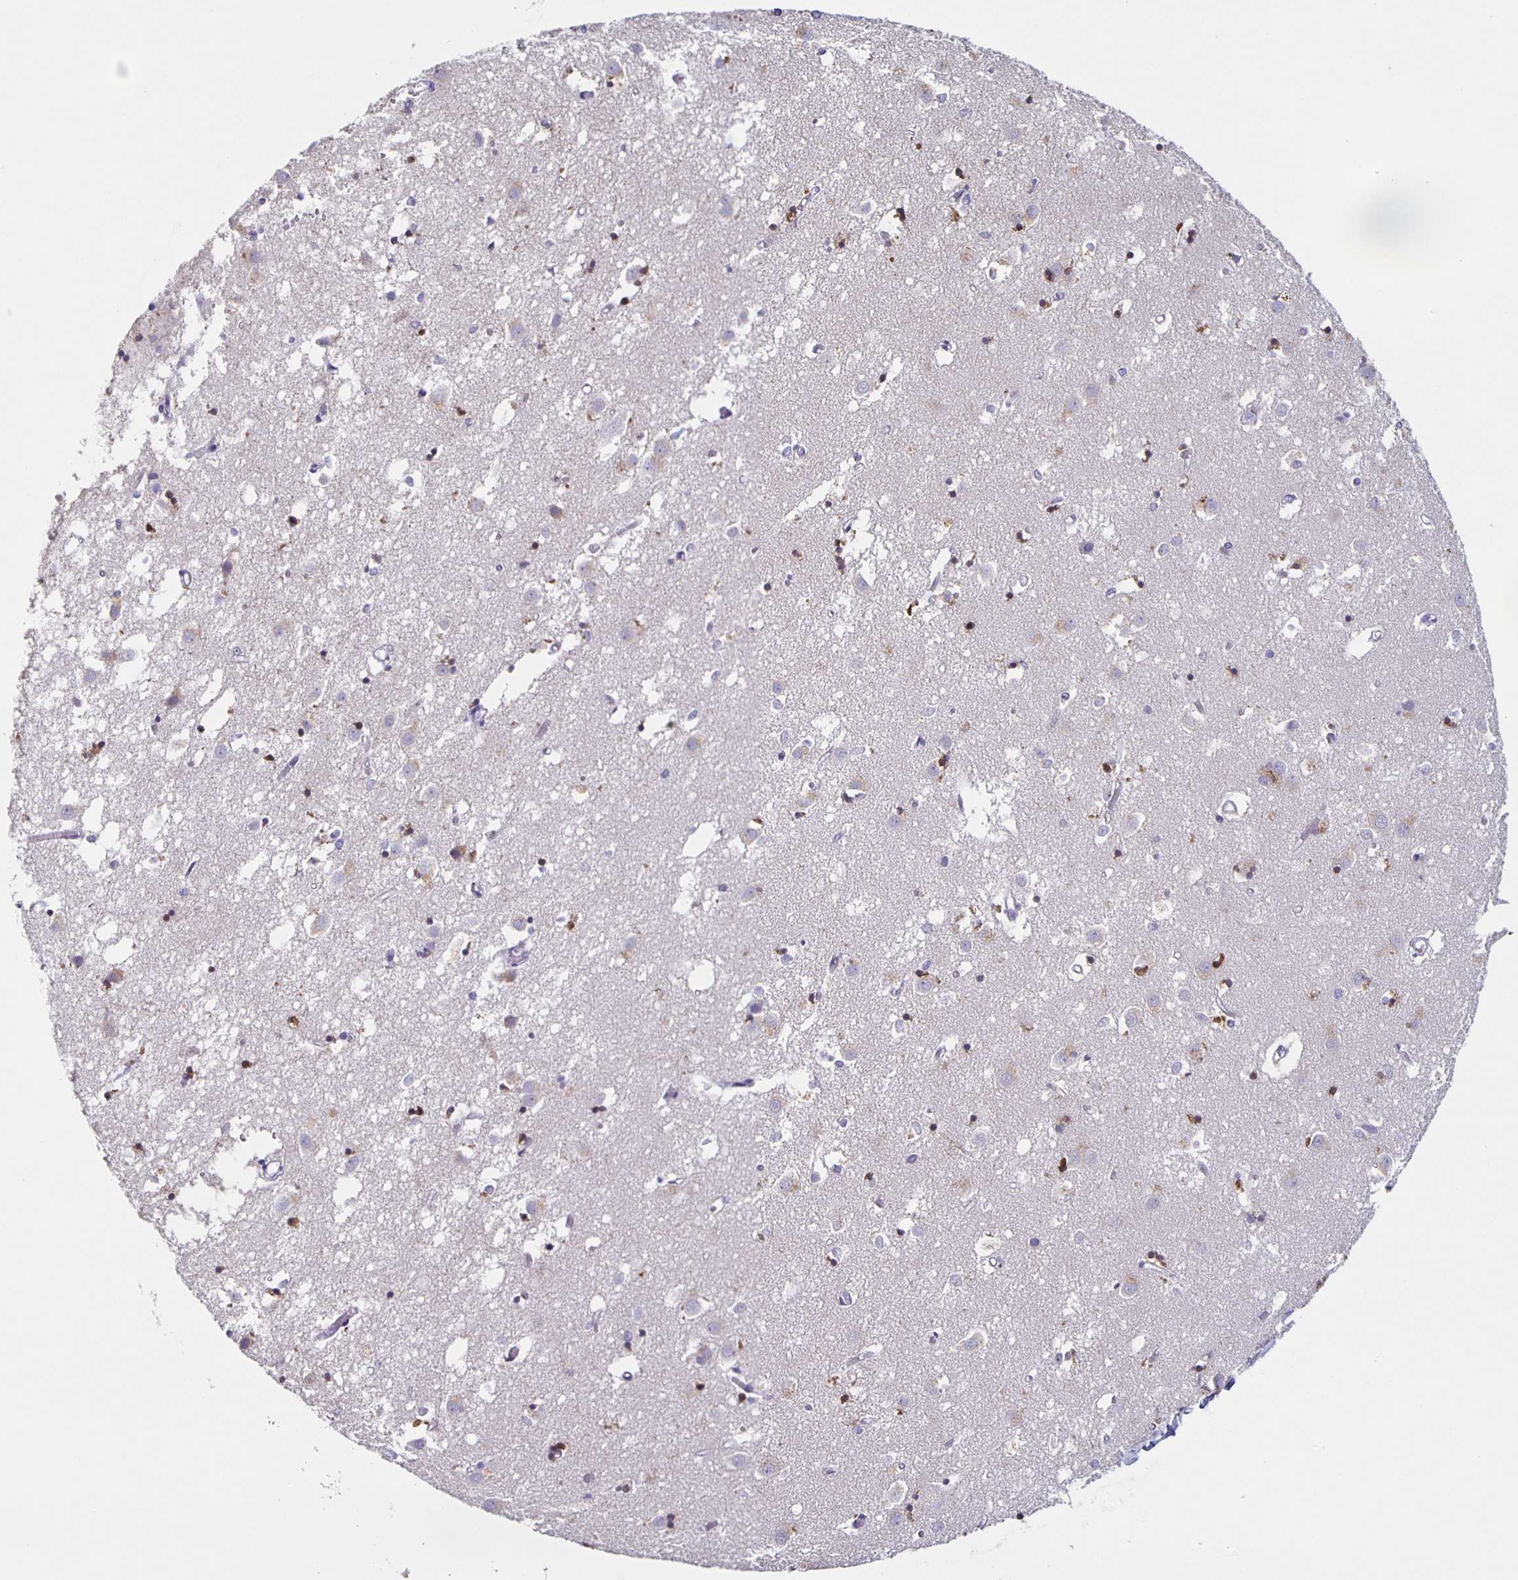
{"staining": {"intensity": "strong", "quantity": "<25%", "location": "nuclear"}, "tissue": "caudate", "cell_type": "Glial cells", "image_type": "normal", "snomed": [{"axis": "morphology", "description": "Normal tissue, NOS"}, {"axis": "topography", "description": "Lateral ventricle wall"}], "caption": "This image shows normal caudate stained with immunohistochemistry (IHC) to label a protein in brown. The nuclear of glial cells show strong positivity for the protein. Nuclei are counter-stained blue.", "gene": "CARNS1", "patient": {"sex": "male", "age": 70}}